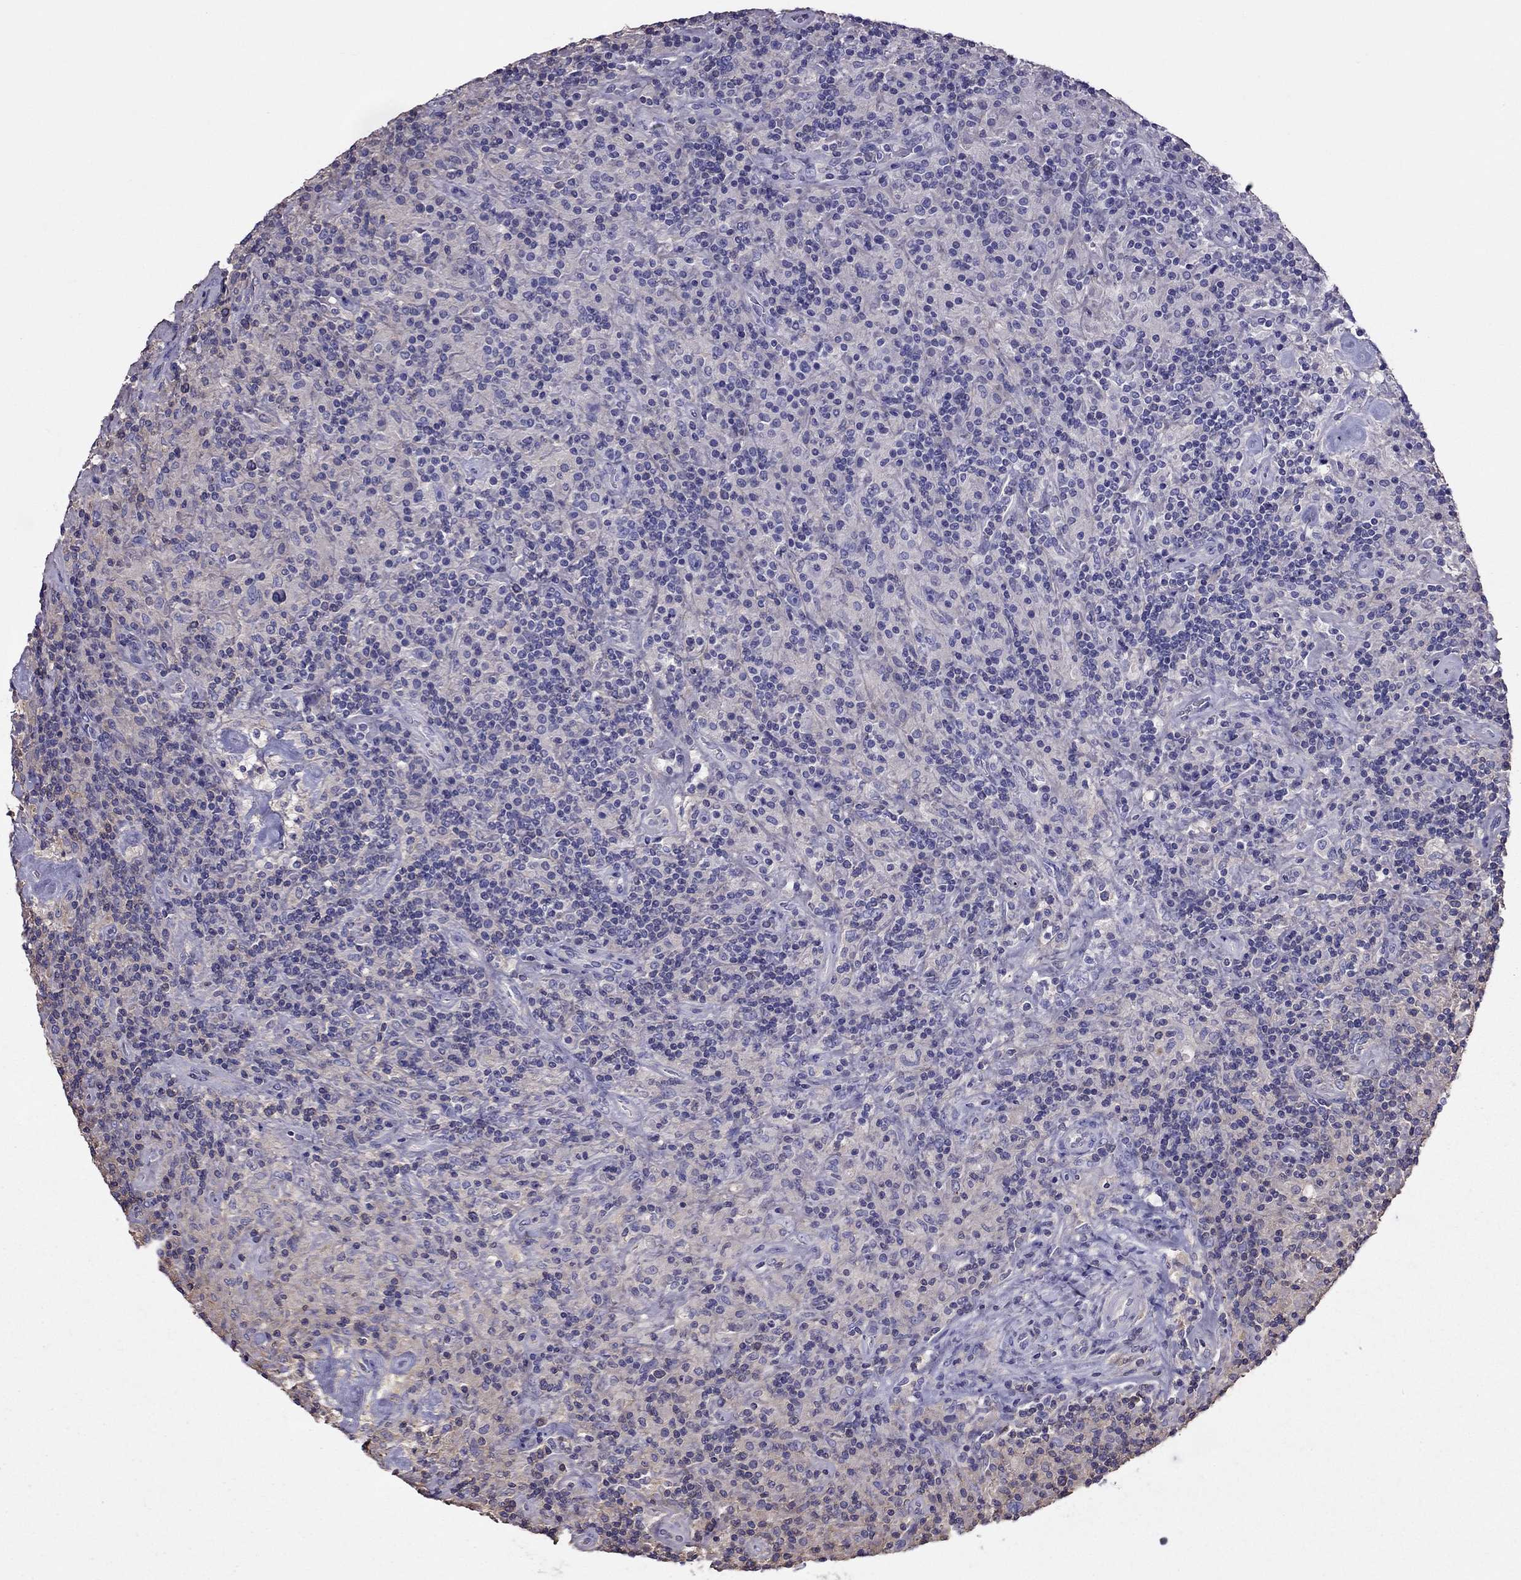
{"staining": {"intensity": "negative", "quantity": "none", "location": "none"}, "tissue": "lymphoma", "cell_type": "Tumor cells", "image_type": "cancer", "snomed": [{"axis": "morphology", "description": "Hodgkin's disease, NOS"}, {"axis": "topography", "description": "Lymph node"}], "caption": "Photomicrograph shows no significant protein positivity in tumor cells of lymphoma.", "gene": "TEX22", "patient": {"sex": "male", "age": 70}}